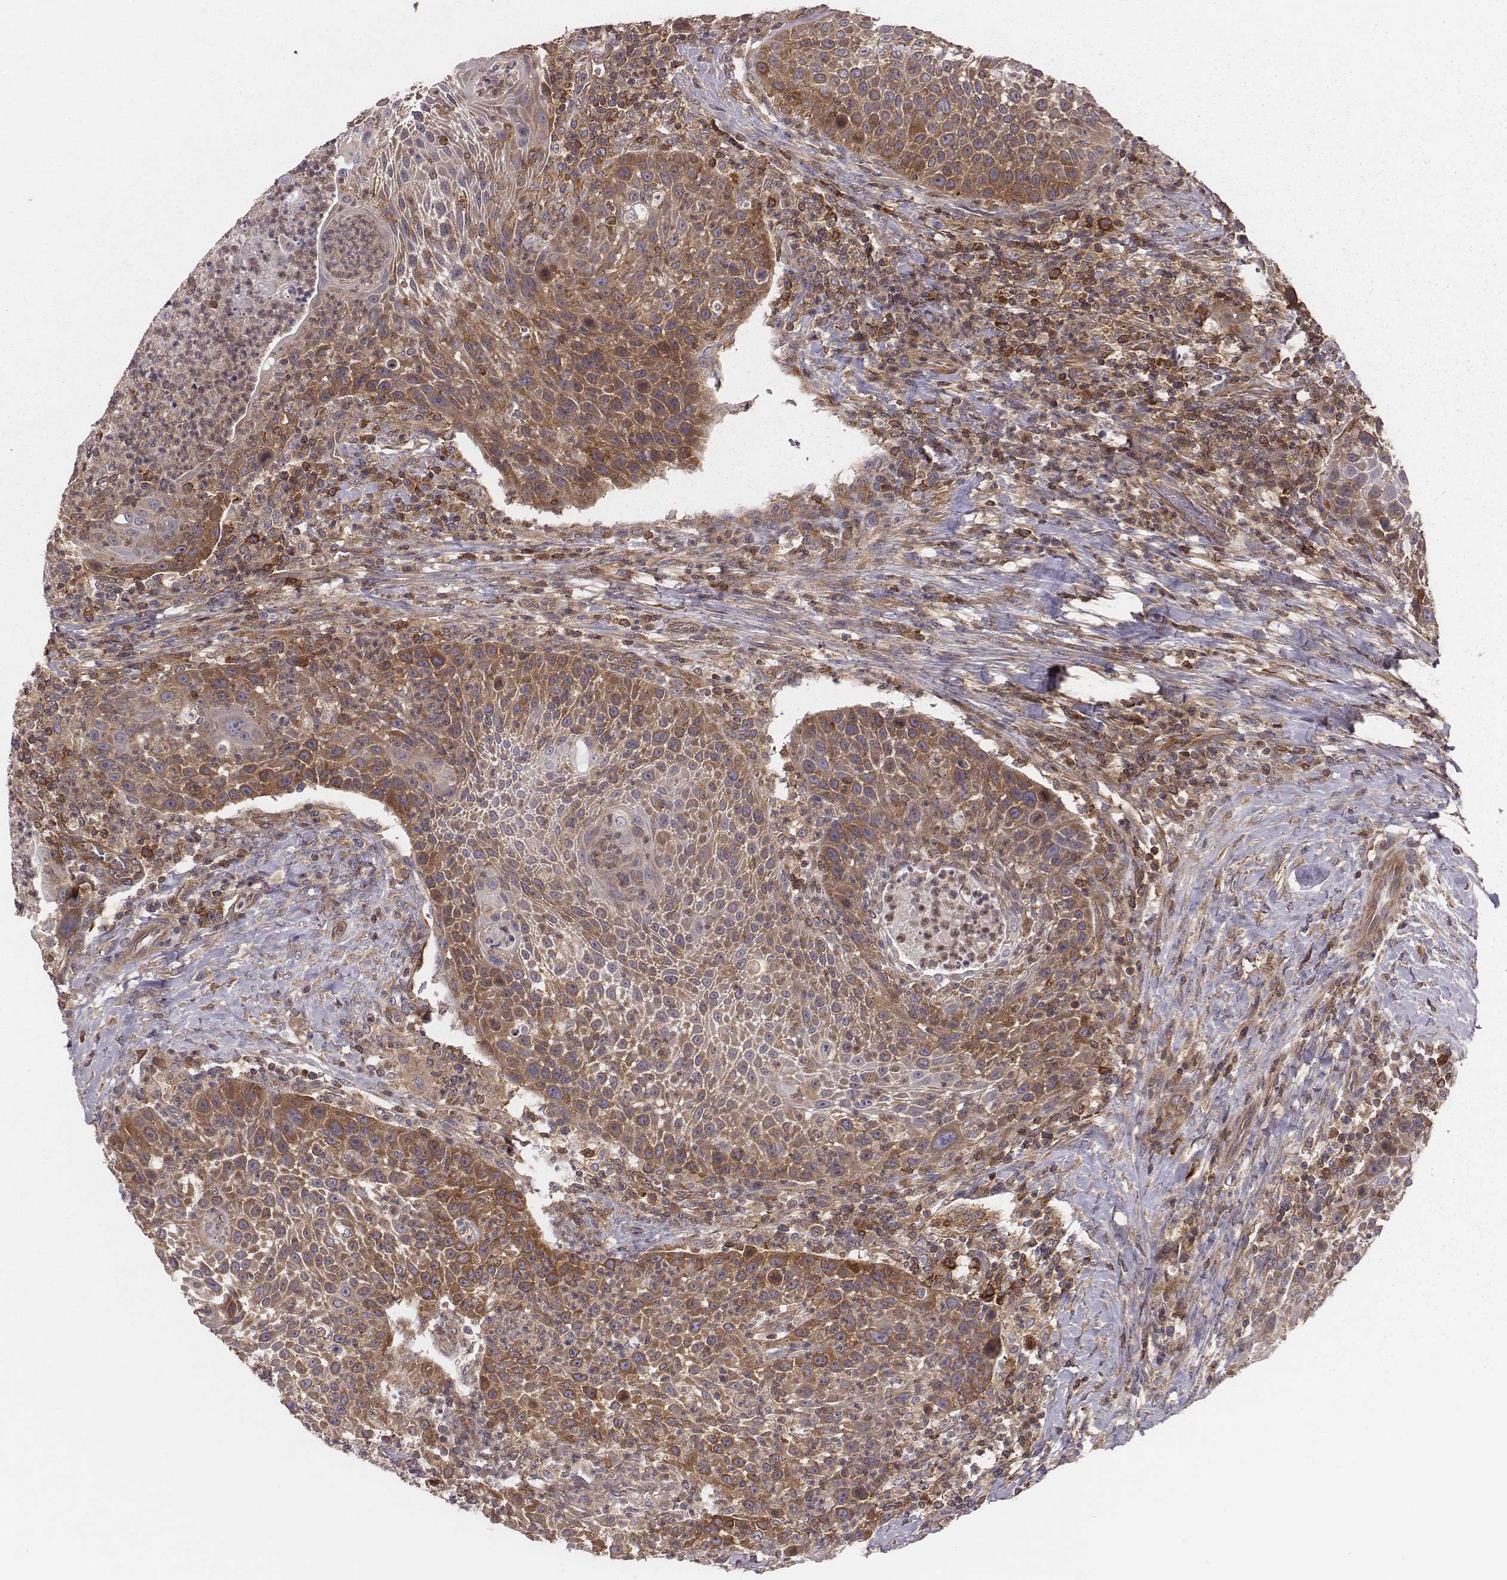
{"staining": {"intensity": "moderate", "quantity": ">75%", "location": "cytoplasmic/membranous"}, "tissue": "head and neck cancer", "cell_type": "Tumor cells", "image_type": "cancer", "snomed": [{"axis": "morphology", "description": "Squamous cell carcinoma, NOS"}, {"axis": "topography", "description": "Head-Neck"}], "caption": "This image exhibits IHC staining of squamous cell carcinoma (head and neck), with medium moderate cytoplasmic/membranous expression in approximately >75% of tumor cells.", "gene": "CAD", "patient": {"sex": "male", "age": 69}}